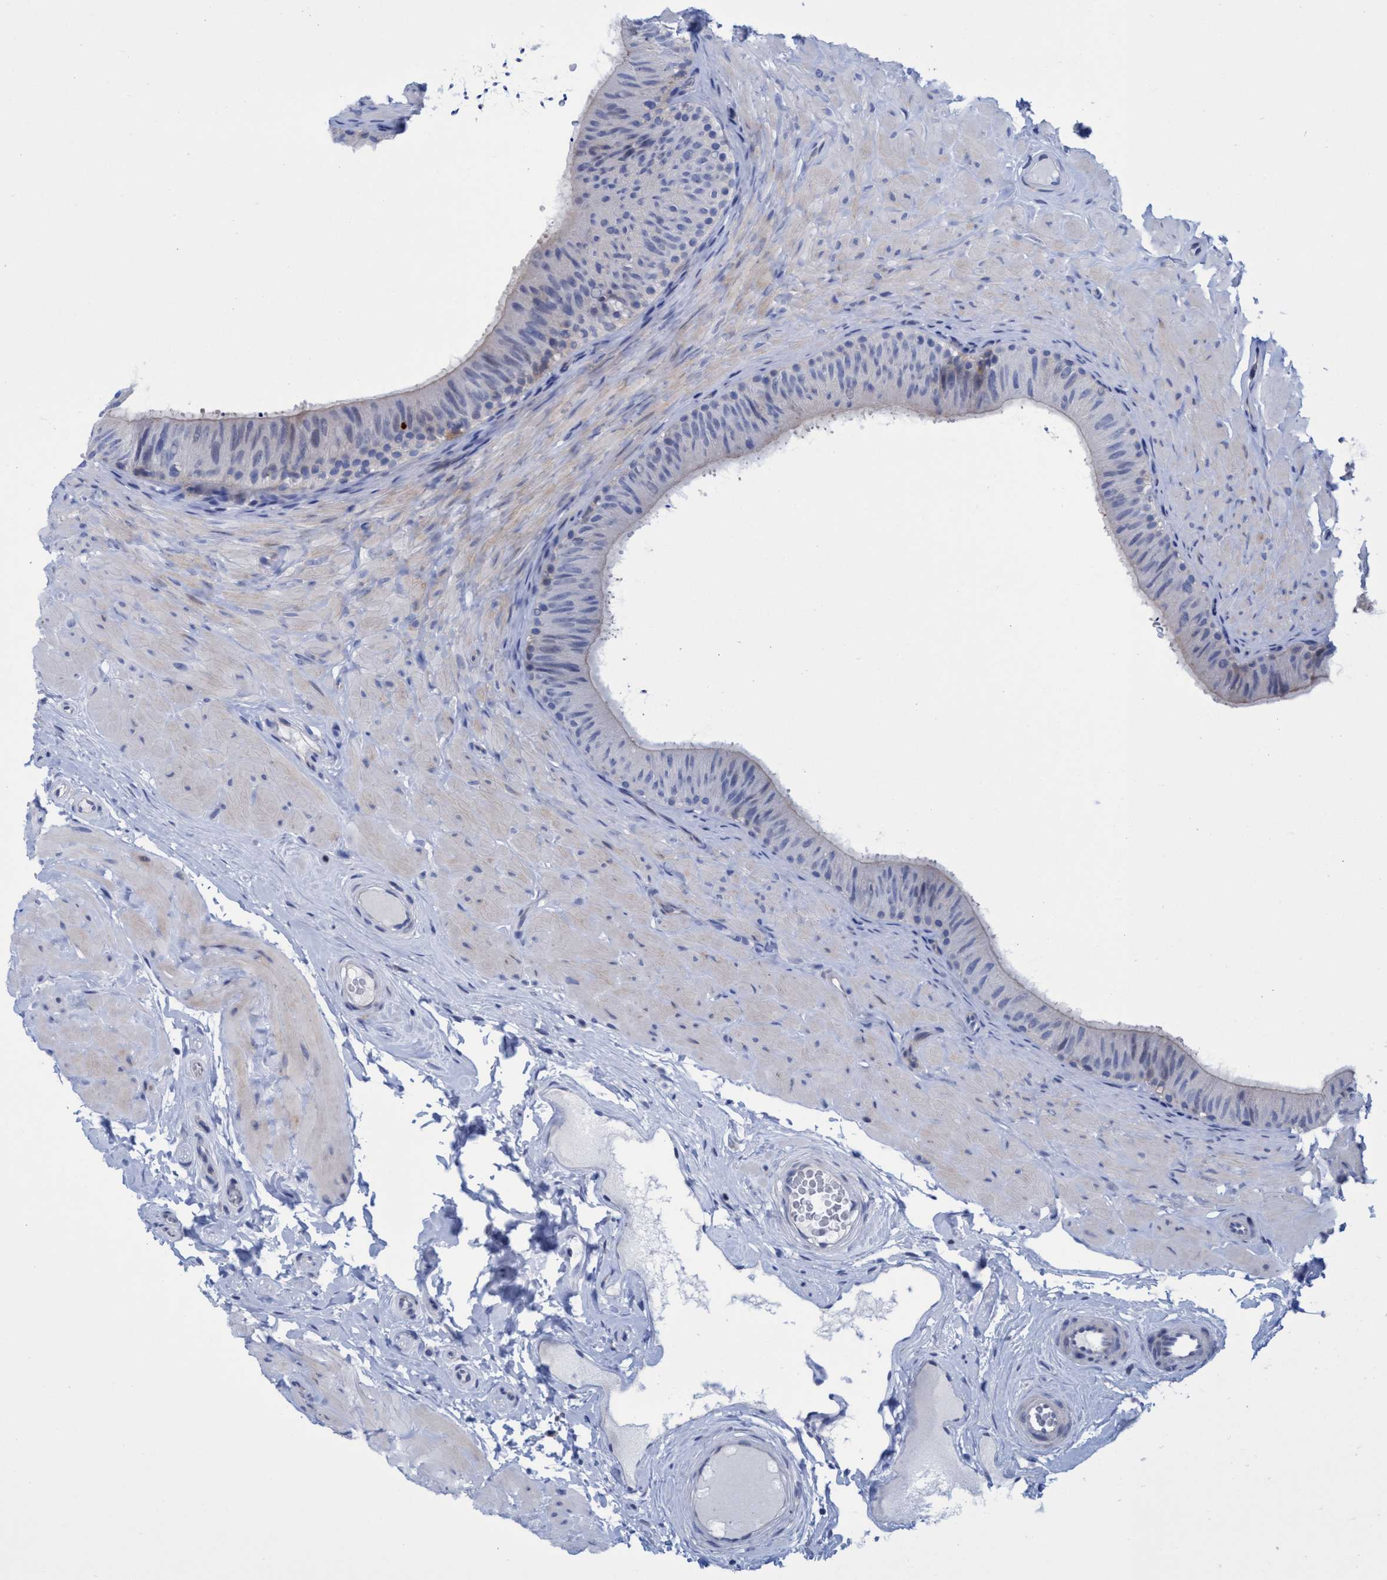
{"staining": {"intensity": "negative", "quantity": "none", "location": "none"}, "tissue": "epididymis", "cell_type": "Glandular cells", "image_type": "normal", "snomed": [{"axis": "morphology", "description": "Normal tissue, NOS"}, {"axis": "topography", "description": "Epididymis"}], "caption": "Image shows no protein staining in glandular cells of normal epididymis. The staining was performed using DAB to visualize the protein expression in brown, while the nuclei were stained in blue with hematoxylin (Magnification: 20x).", "gene": "R3HCC1", "patient": {"sex": "male", "age": 34}}